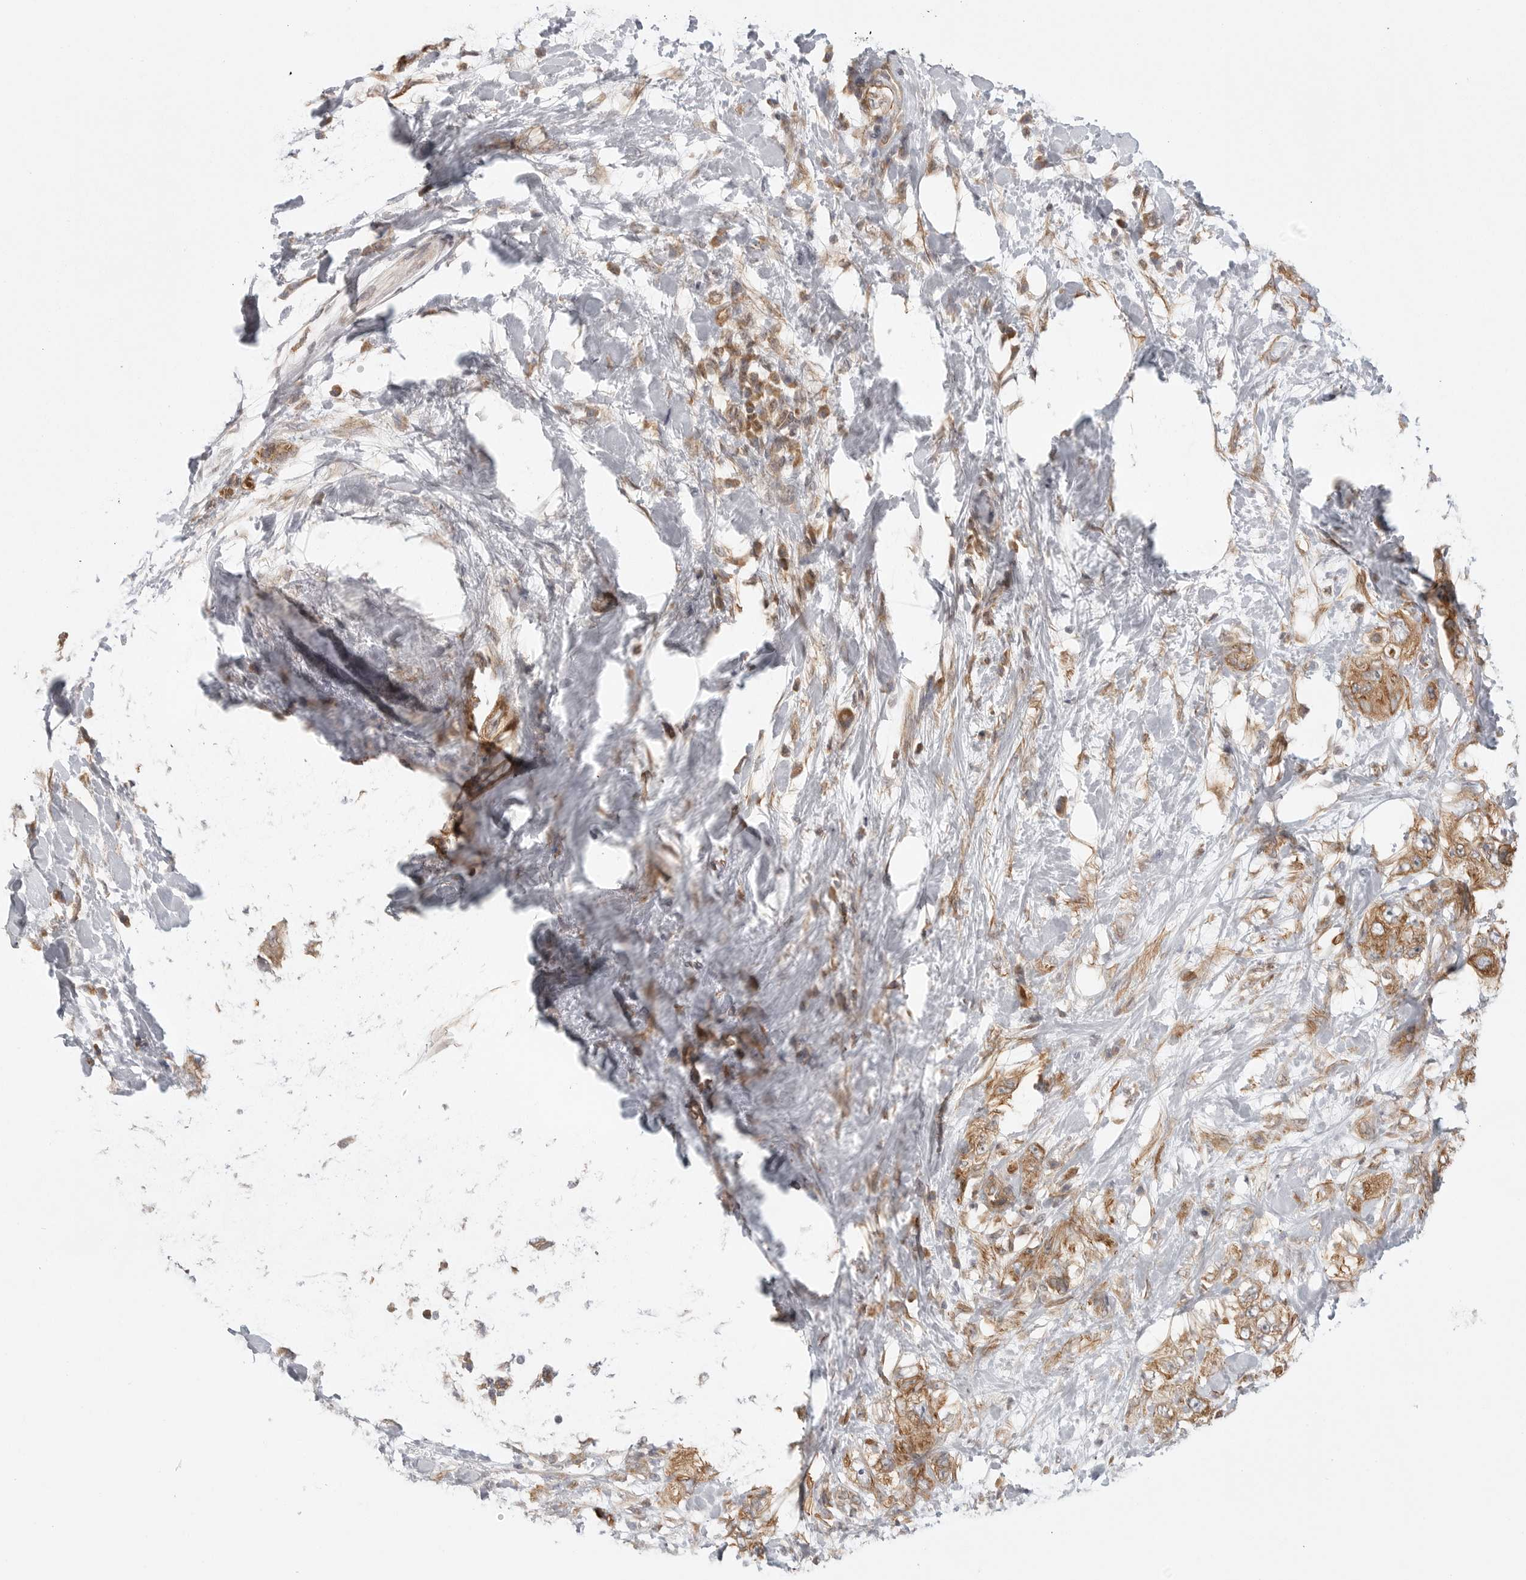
{"staining": {"intensity": "moderate", "quantity": ">75%", "location": "cytoplasmic/membranous"}, "tissue": "pancreatic cancer", "cell_type": "Tumor cells", "image_type": "cancer", "snomed": [{"axis": "morphology", "description": "Adenocarcinoma, NOS"}, {"axis": "topography", "description": "Pancreas"}], "caption": "Protein staining of pancreatic cancer tissue reveals moderate cytoplasmic/membranous expression in about >75% of tumor cells. The staining is performed using DAB brown chromogen to label protein expression. The nuclei are counter-stained blue using hematoxylin.", "gene": "CERS2", "patient": {"sex": "female", "age": 73}}